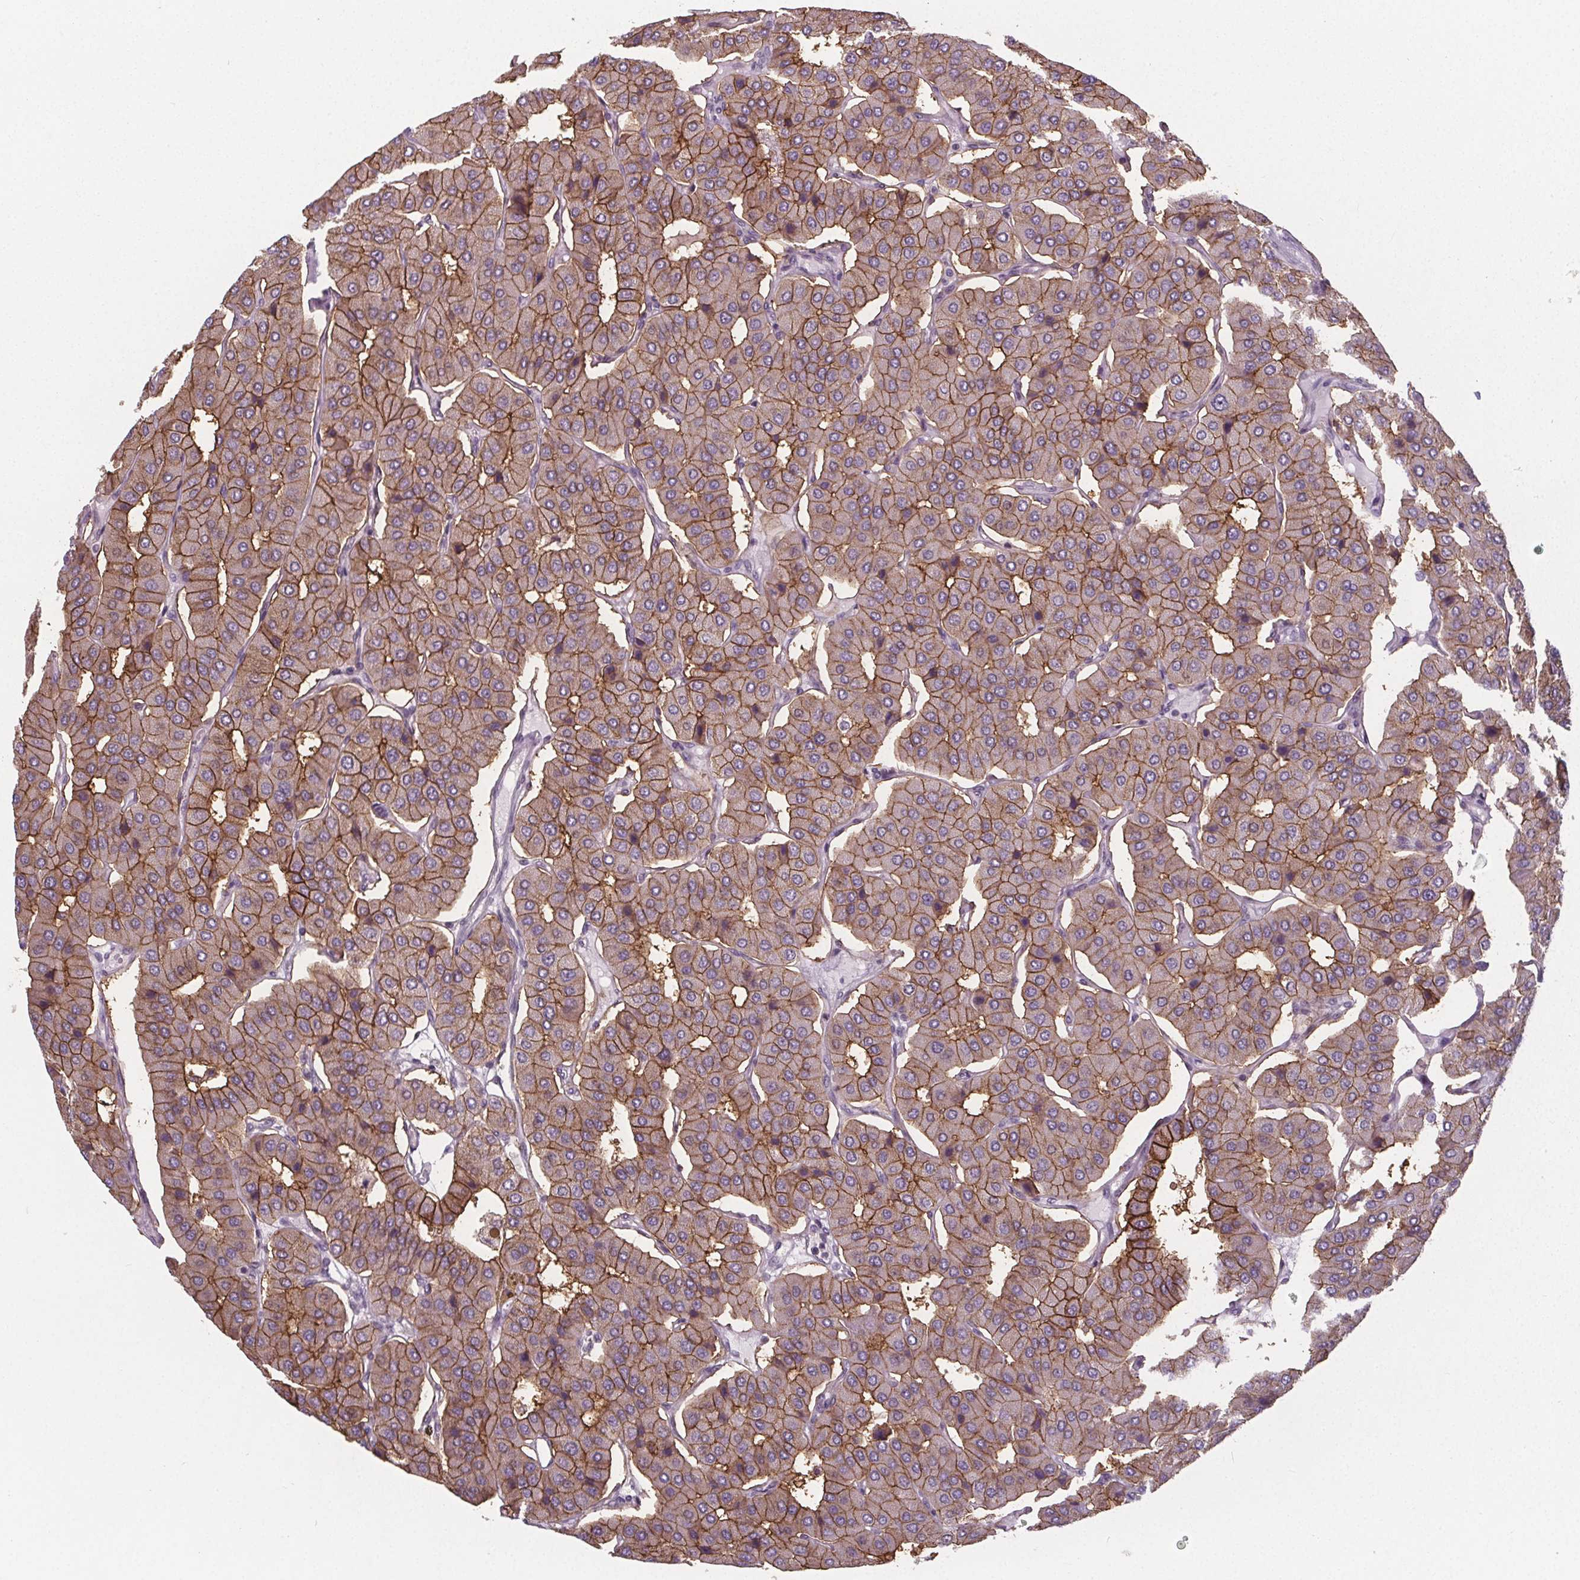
{"staining": {"intensity": "moderate", "quantity": ">75%", "location": "cytoplasmic/membranous"}, "tissue": "parathyroid gland", "cell_type": "Glandular cells", "image_type": "normal", "snomed": [{"axis": "morphology", "description": "Normal tissue, NOS"}, {"axis": "morphology", "description": "Adenoma, NOS"}, {"axis": "topography", "description": "Parathyroid gland"}], "caption": "Human parathyroid gland stained with a protein marker reveals moderate staining in glandular cells.", "gene": "SLC26A2", "patient": {"sex": "female", "age": 86}}